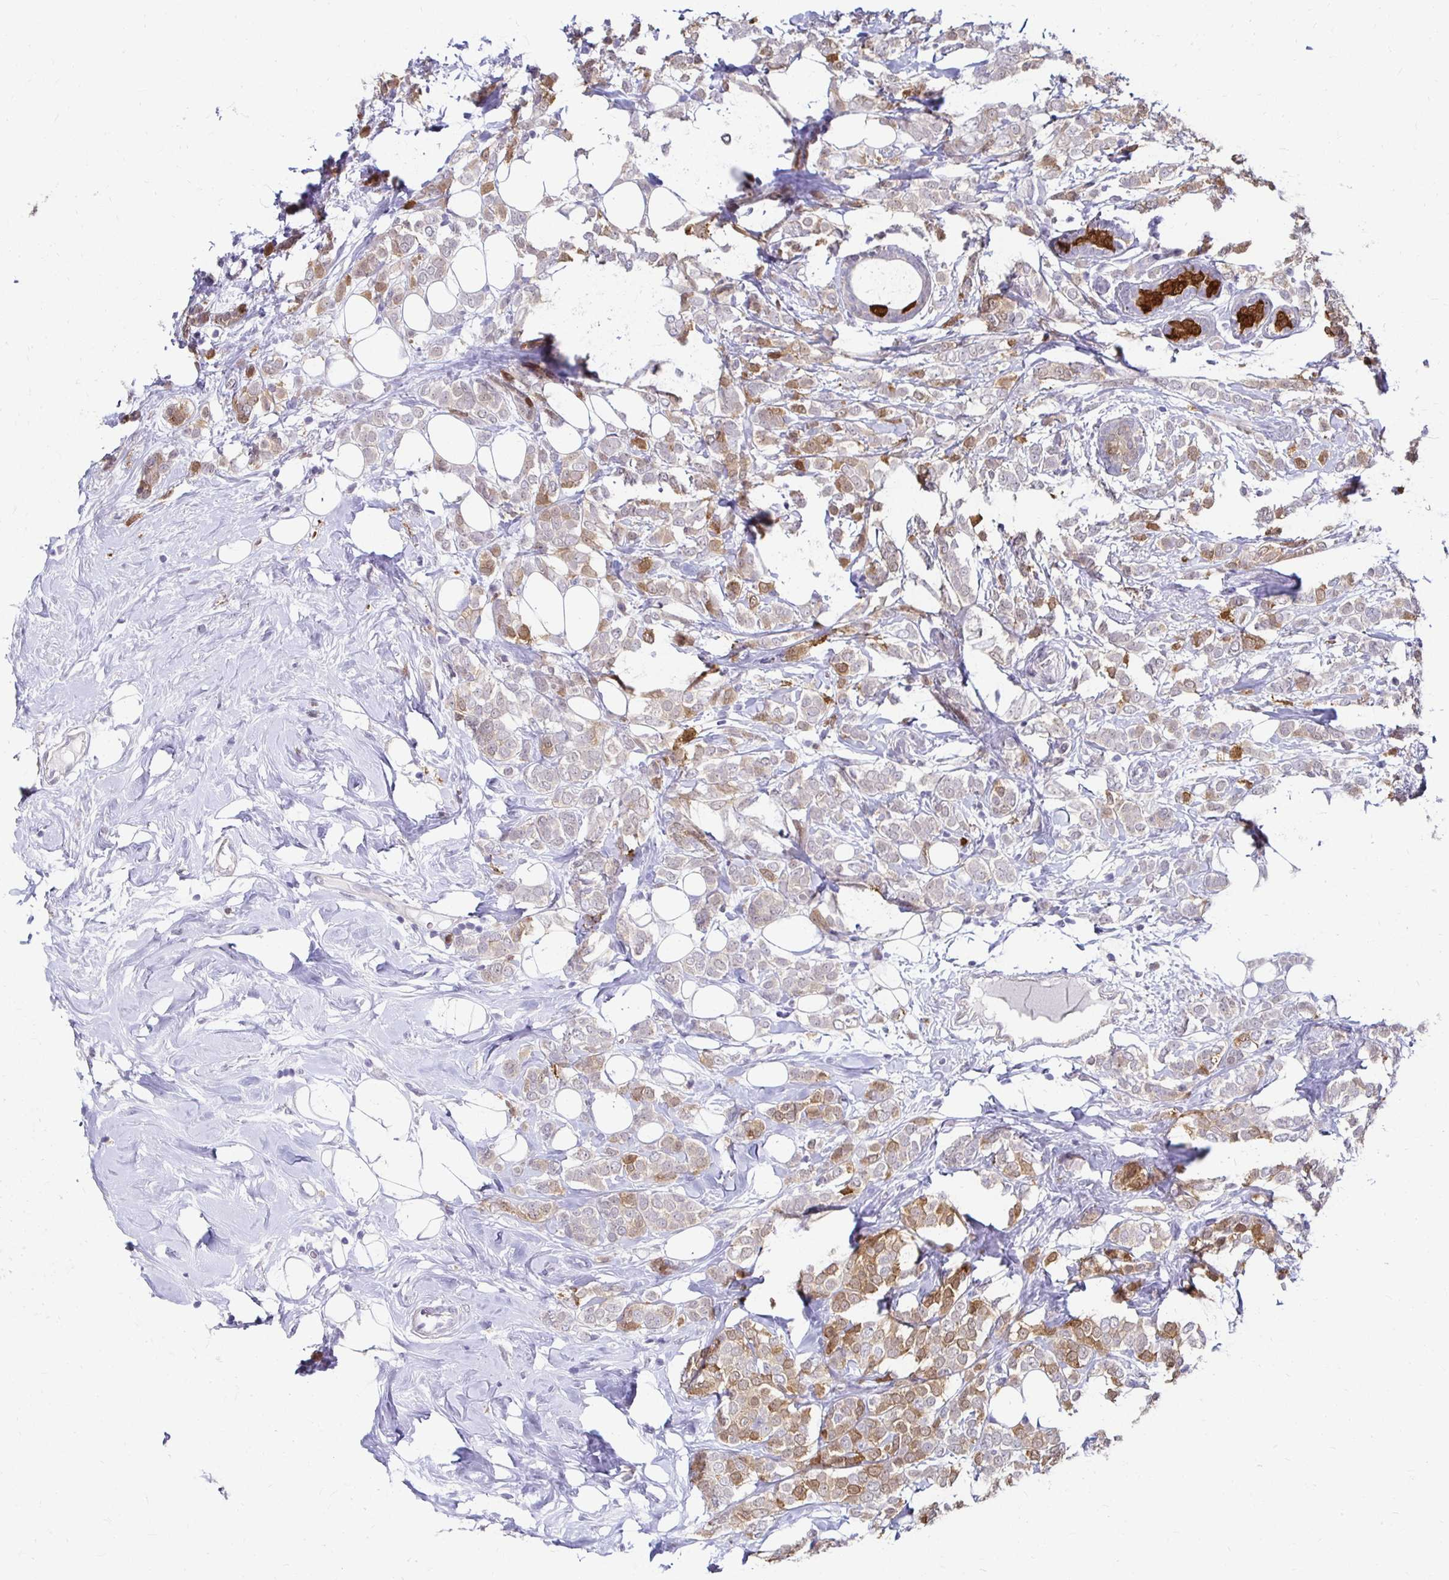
{"staining": {"intensity": "moderate", "quantity": "25%-75%", "location": "cytoplasmic/membranous"}, "tissue": "breast cancer", "cell_type": "Tumor cells", "image_type": "cancer", "snomed": [{"axis": "morphology", "description": "Lobular carcinoma"}, {"axis": "topography", "description": "Breast"}], "caption": "Immunohistochemical staining of breast cancer (lobular carcinoma) exhibits medium levels of moderate cytoplasmic/membranous protein staining in about 25%-75% of tumor cells.", "gene": "PADI2", "patient": {"sex": "female", "age": 49}}